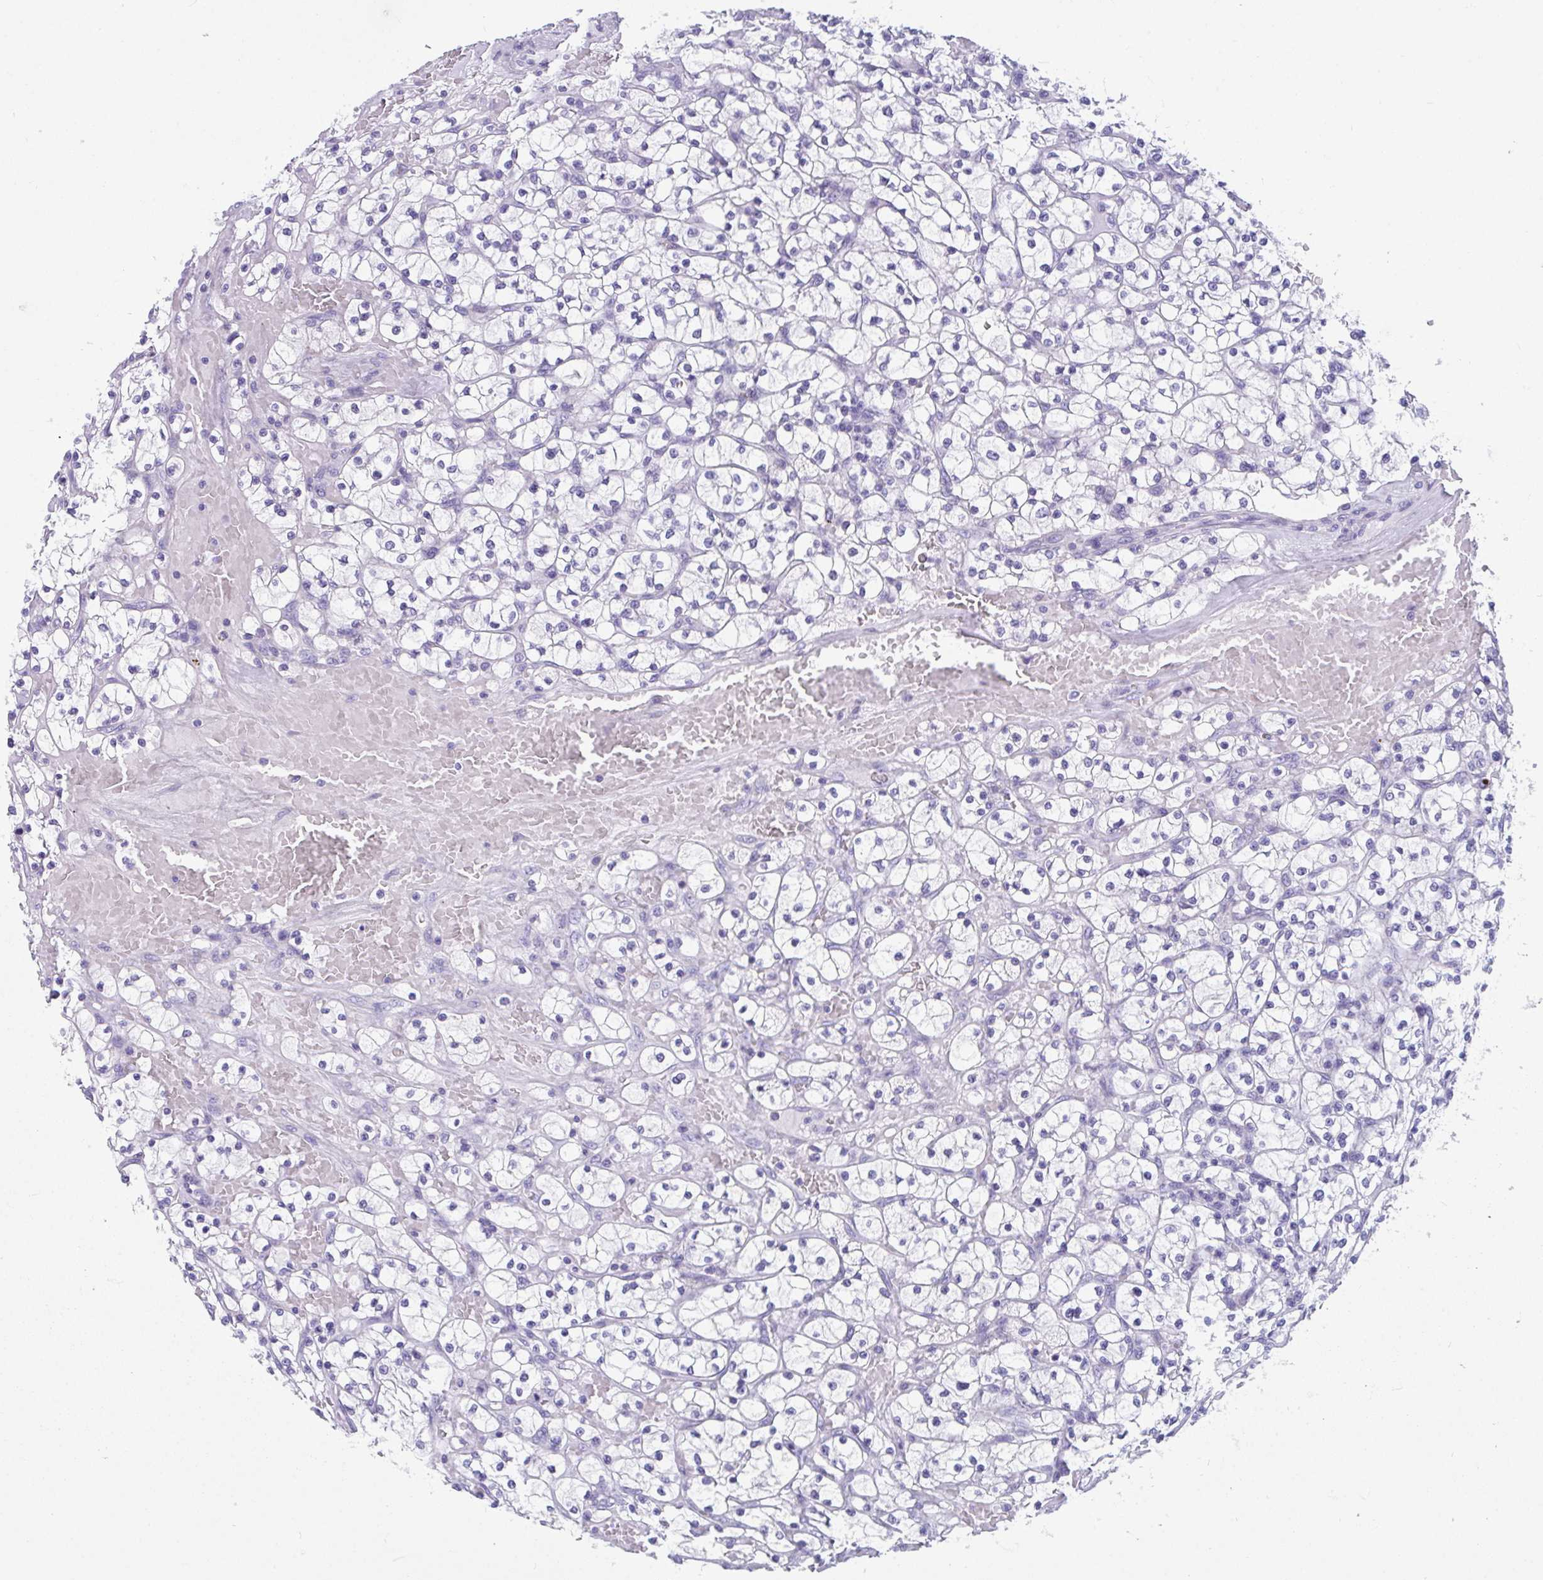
{"staining": {"intensity": "negative", "quantity": "none", "location": "none"}, "tissue": "renal cancer", "cell_type": "Tumor cells", "image_type": "cancer", "snomed": [{"axis": "morphology", "description": "Adenocarcinoma, NOS"}, {"axis": "topography", "description": "Kidney"}], "caption": "Immunohistochemistry (IHC) image of neoplastic tissue: renal cancer (adenocarcinoma) stained with DAB displays no significant protein expression in tumor cells. (DAB (3,3'-diaminobenzidine) immunohistochemistry (IHC) with hematoxylin counter stain).", "gene": "TTC30B", "patient": {"sex": "female", "age": 64}}